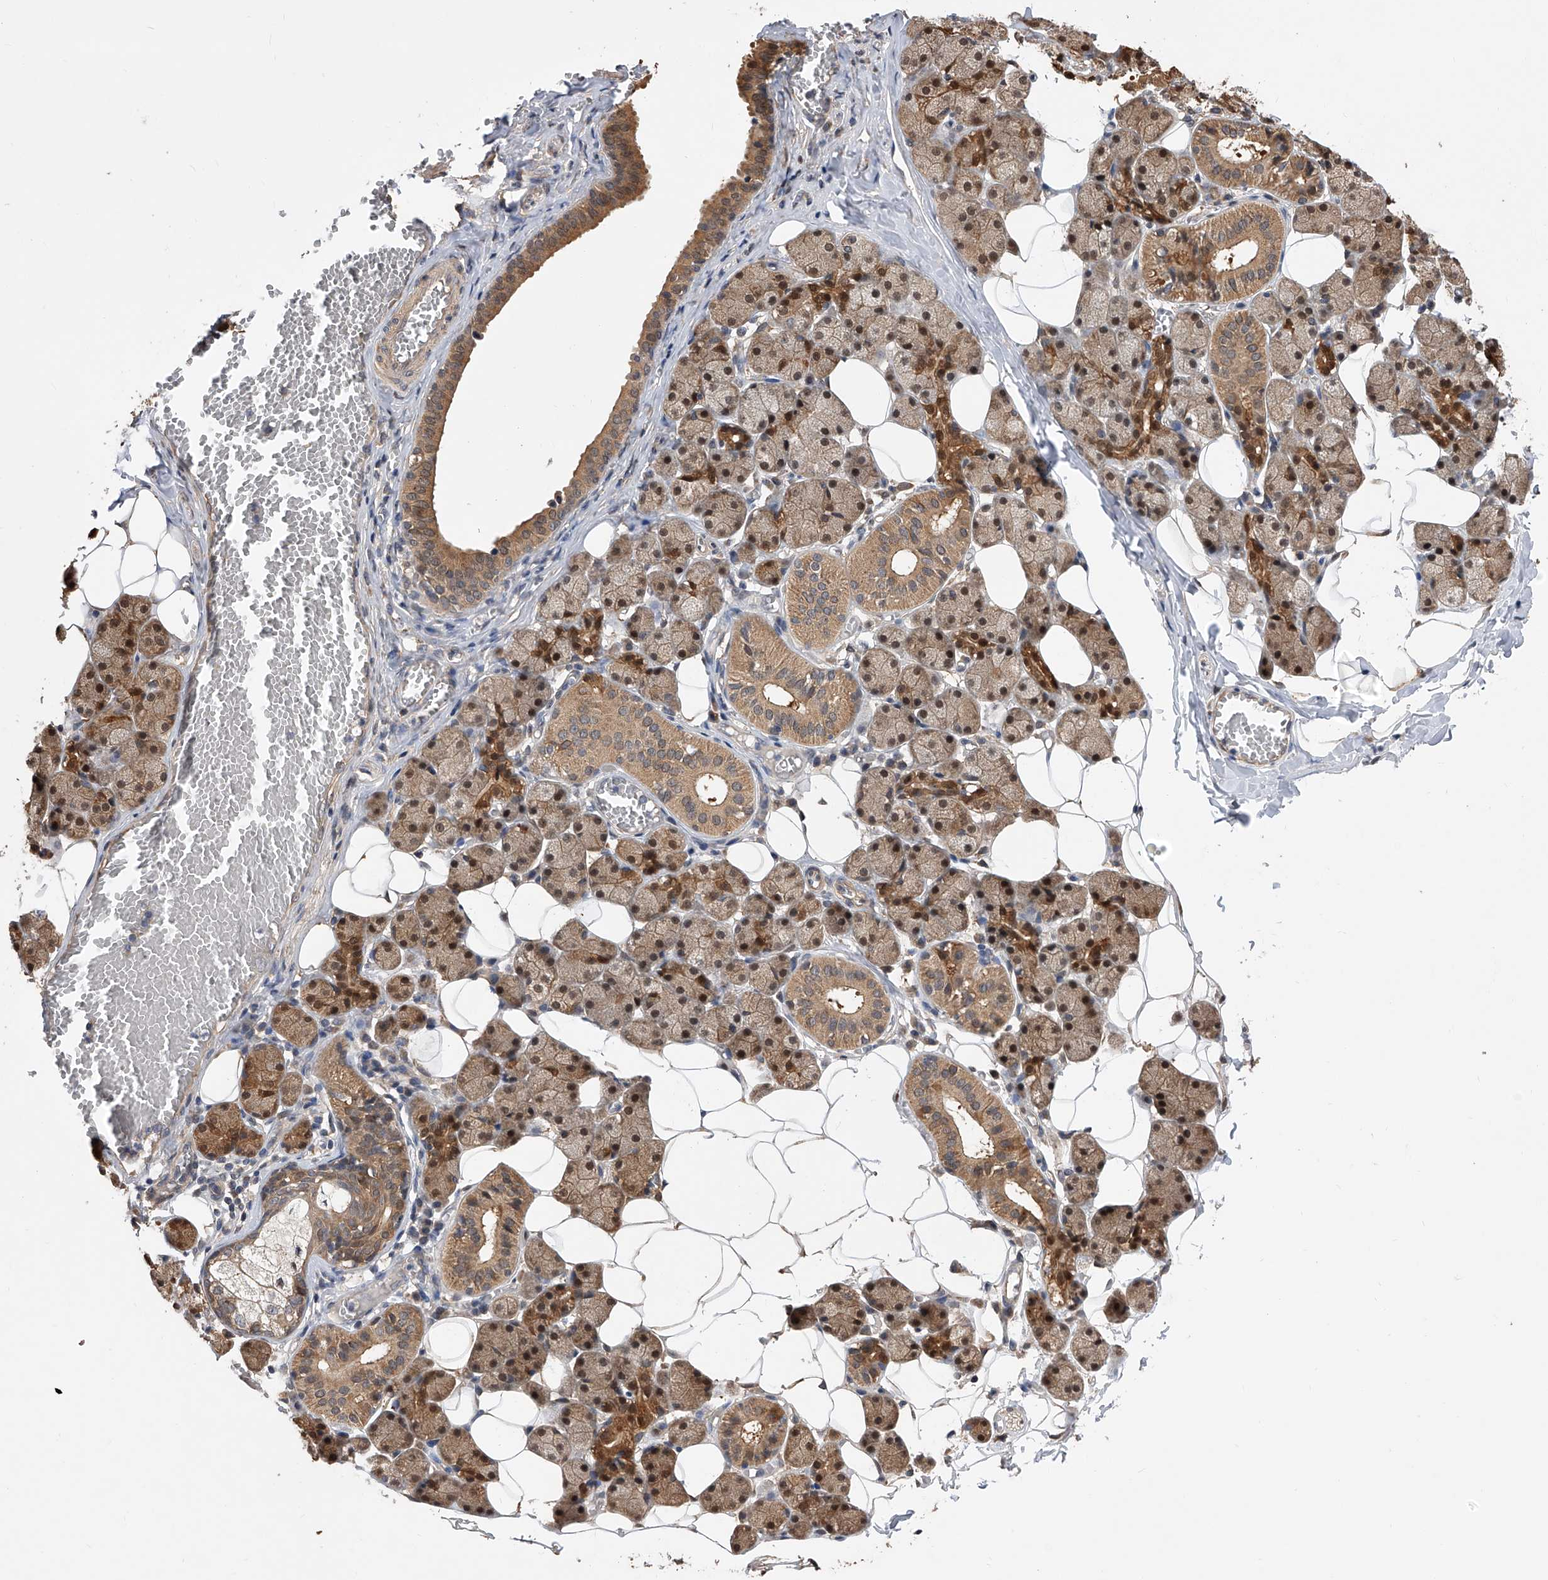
{"staining": {"intensity": "moderate", "quantity": ">75%", "location": "cytoplasmic/membranous,nuclear"}, "tissue": "salivary gland", "cell_type": "Glandular cells", "image_type": "normal", "snomed": [{"axis": "morphology", "description": "Normal tissue, NOS"}, {"axis": "topography", "description": "Salivary gland"}], "caption": "Protein staining shows moderate cytoplasmic/membranous,nuclear expression in approximately >75% of glandular cells in unremarkable salivary gland.", "gene": "GMDS", "patient": {"sex": "female", "age": 33}}